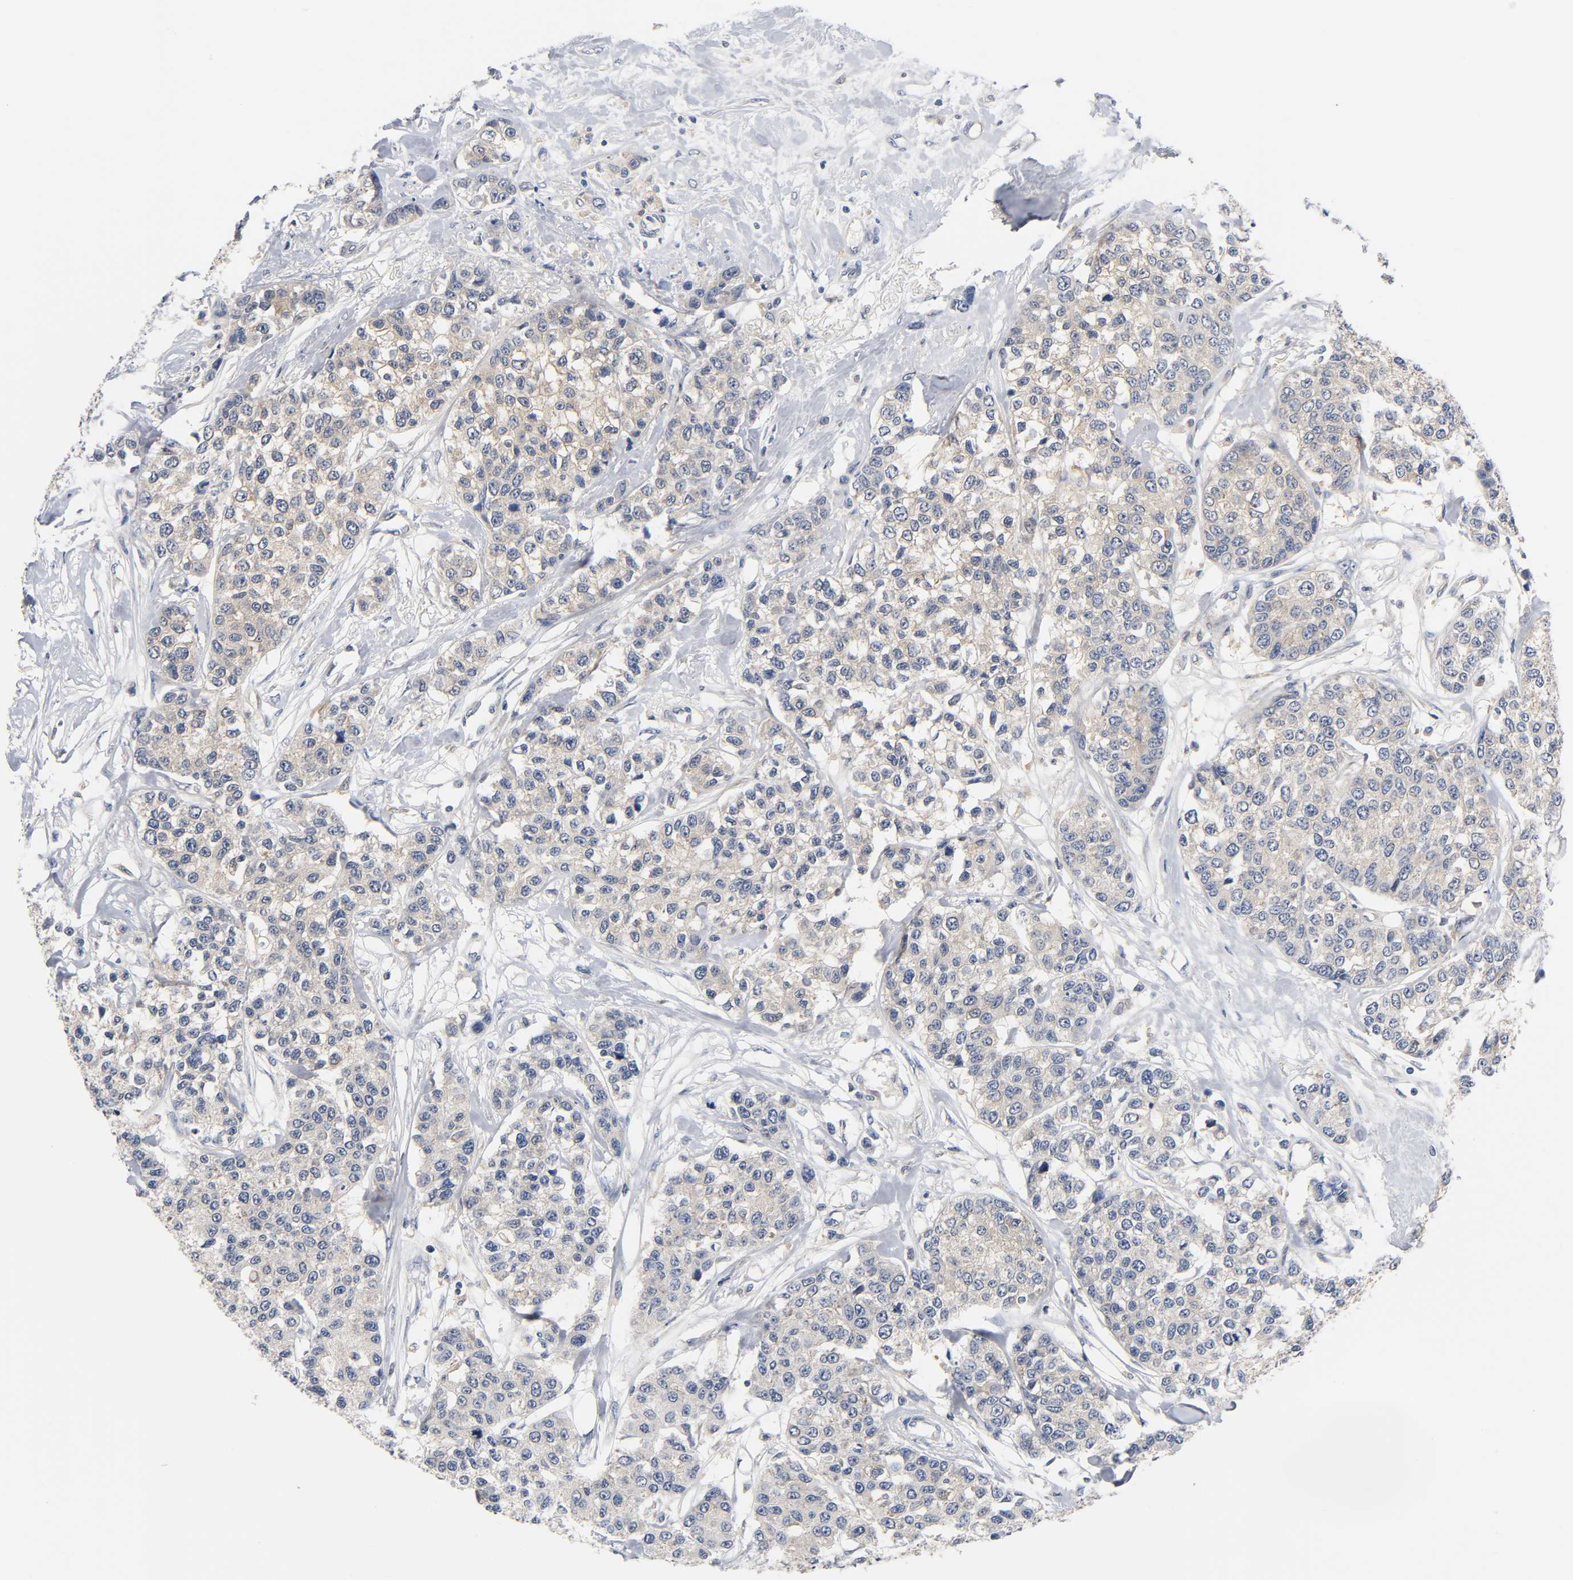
{"staining": {"intensity": "weak", "quantity": ">75%", "location": "cytoplasmic/membranous"}, "tissue": "breast cancer", "cell_type": "Tumor cells", "image_type": "cancer", "snomed": [{"axis": "morphology", "description": "Duct carcinoma"}, {"axis": "topography", "description": "Breast"}], "caption": "Brown immunohistochemical staining in breast cancer demonstrates weak cytoplasmic/membranous positivity in approximately >75% of tumor cells.", "gene": "FYN", "patient": {"sex": "female", "age": 51}}